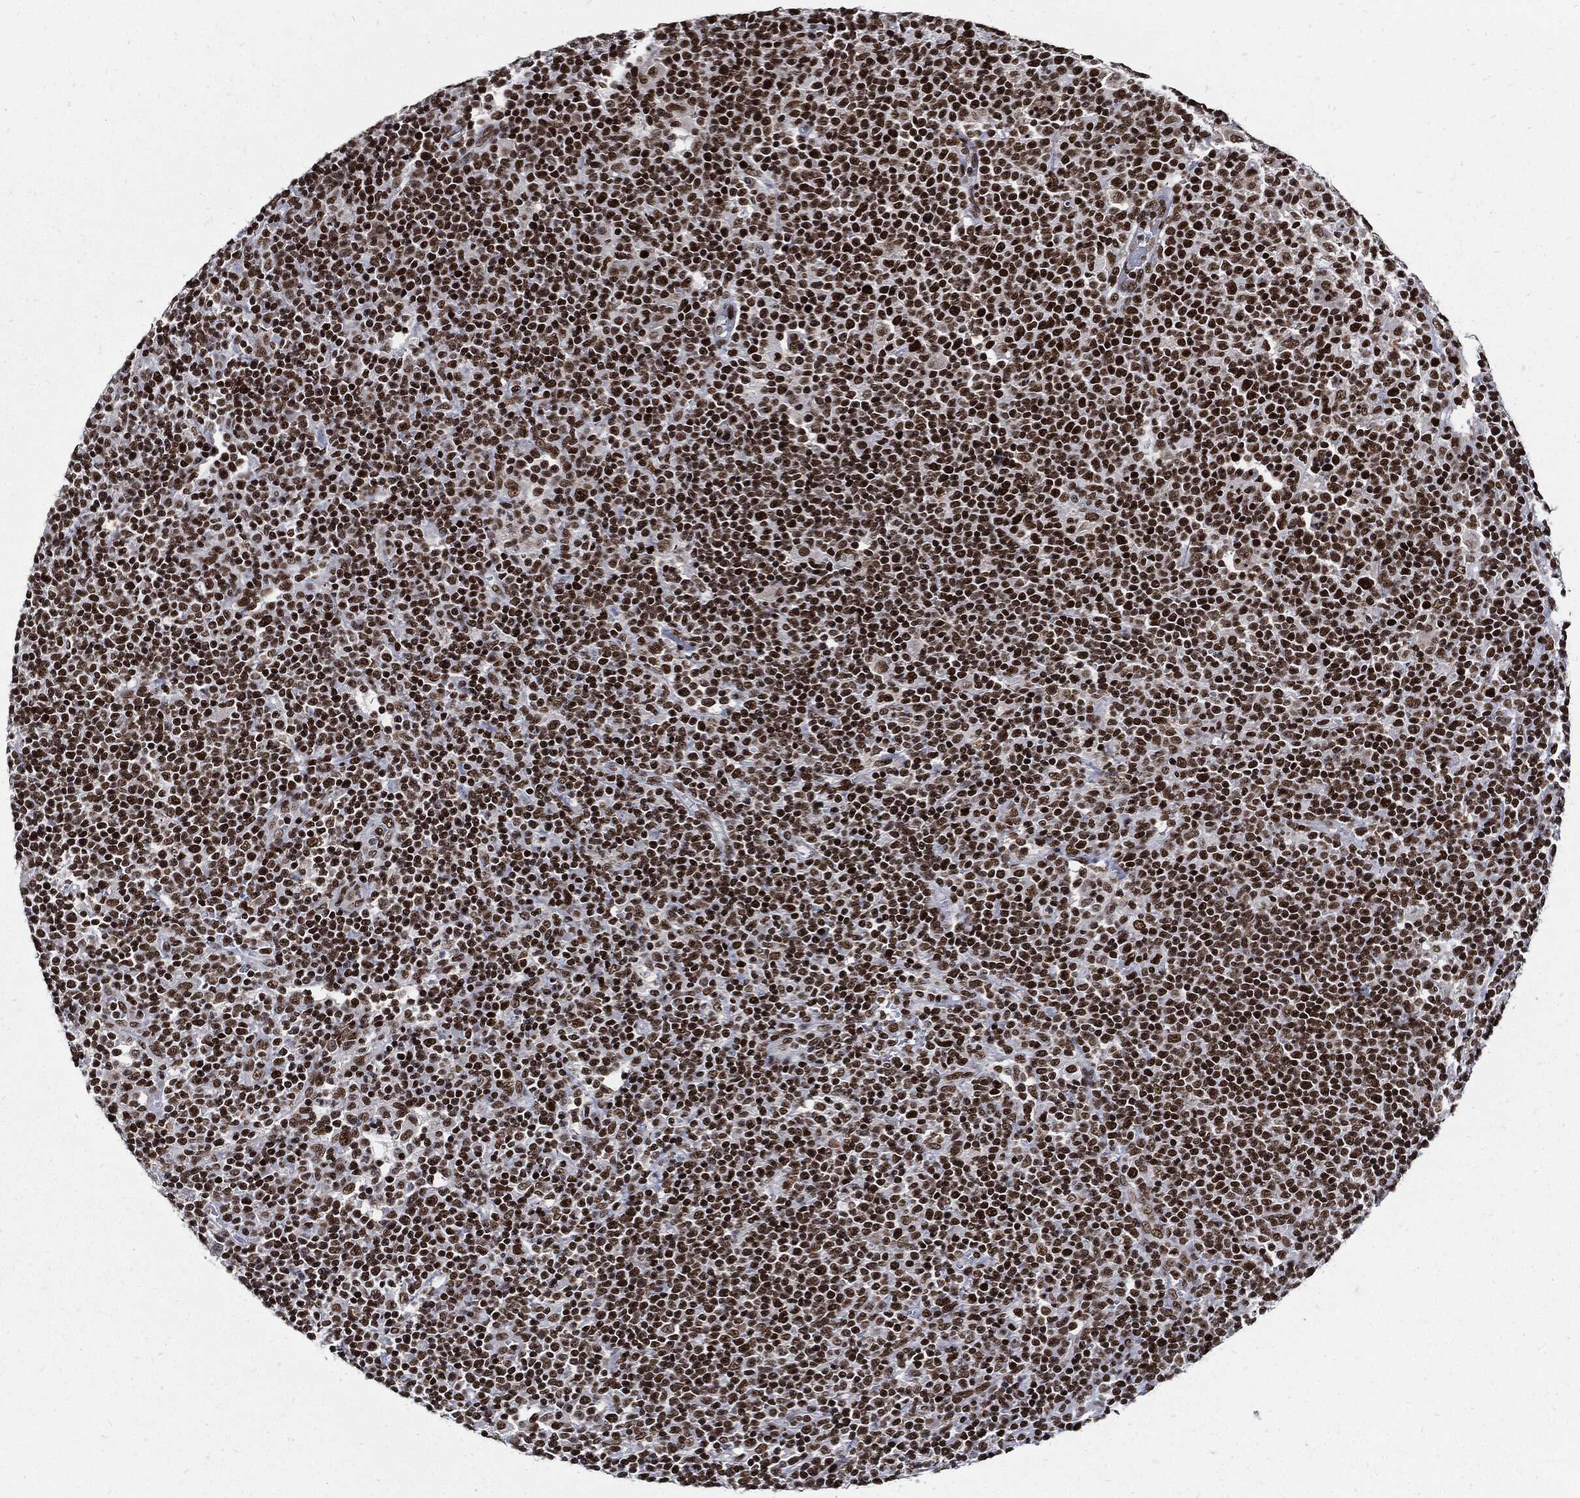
{"staining": {"intensity": "strong", "quantity": ">75%", "location": "nuclear"}, "tissue": "lymphoma", "cell_type": "Tumor cells", "image_type": "cancer", "snomed": [{"axis": "morphology", "description": "Malignant lymphoma, non-Hodgkin's type, High grade"}, {"axis": "topography", "description": "Lymph node"}], "caption": "Malignant lymphoma, non-Hodgkin's type (high-grade) stained with a protein marker shows strong staining in tumor cells.", "gene": "TERF2", "patient": {"sex": "male", "age": 61}}